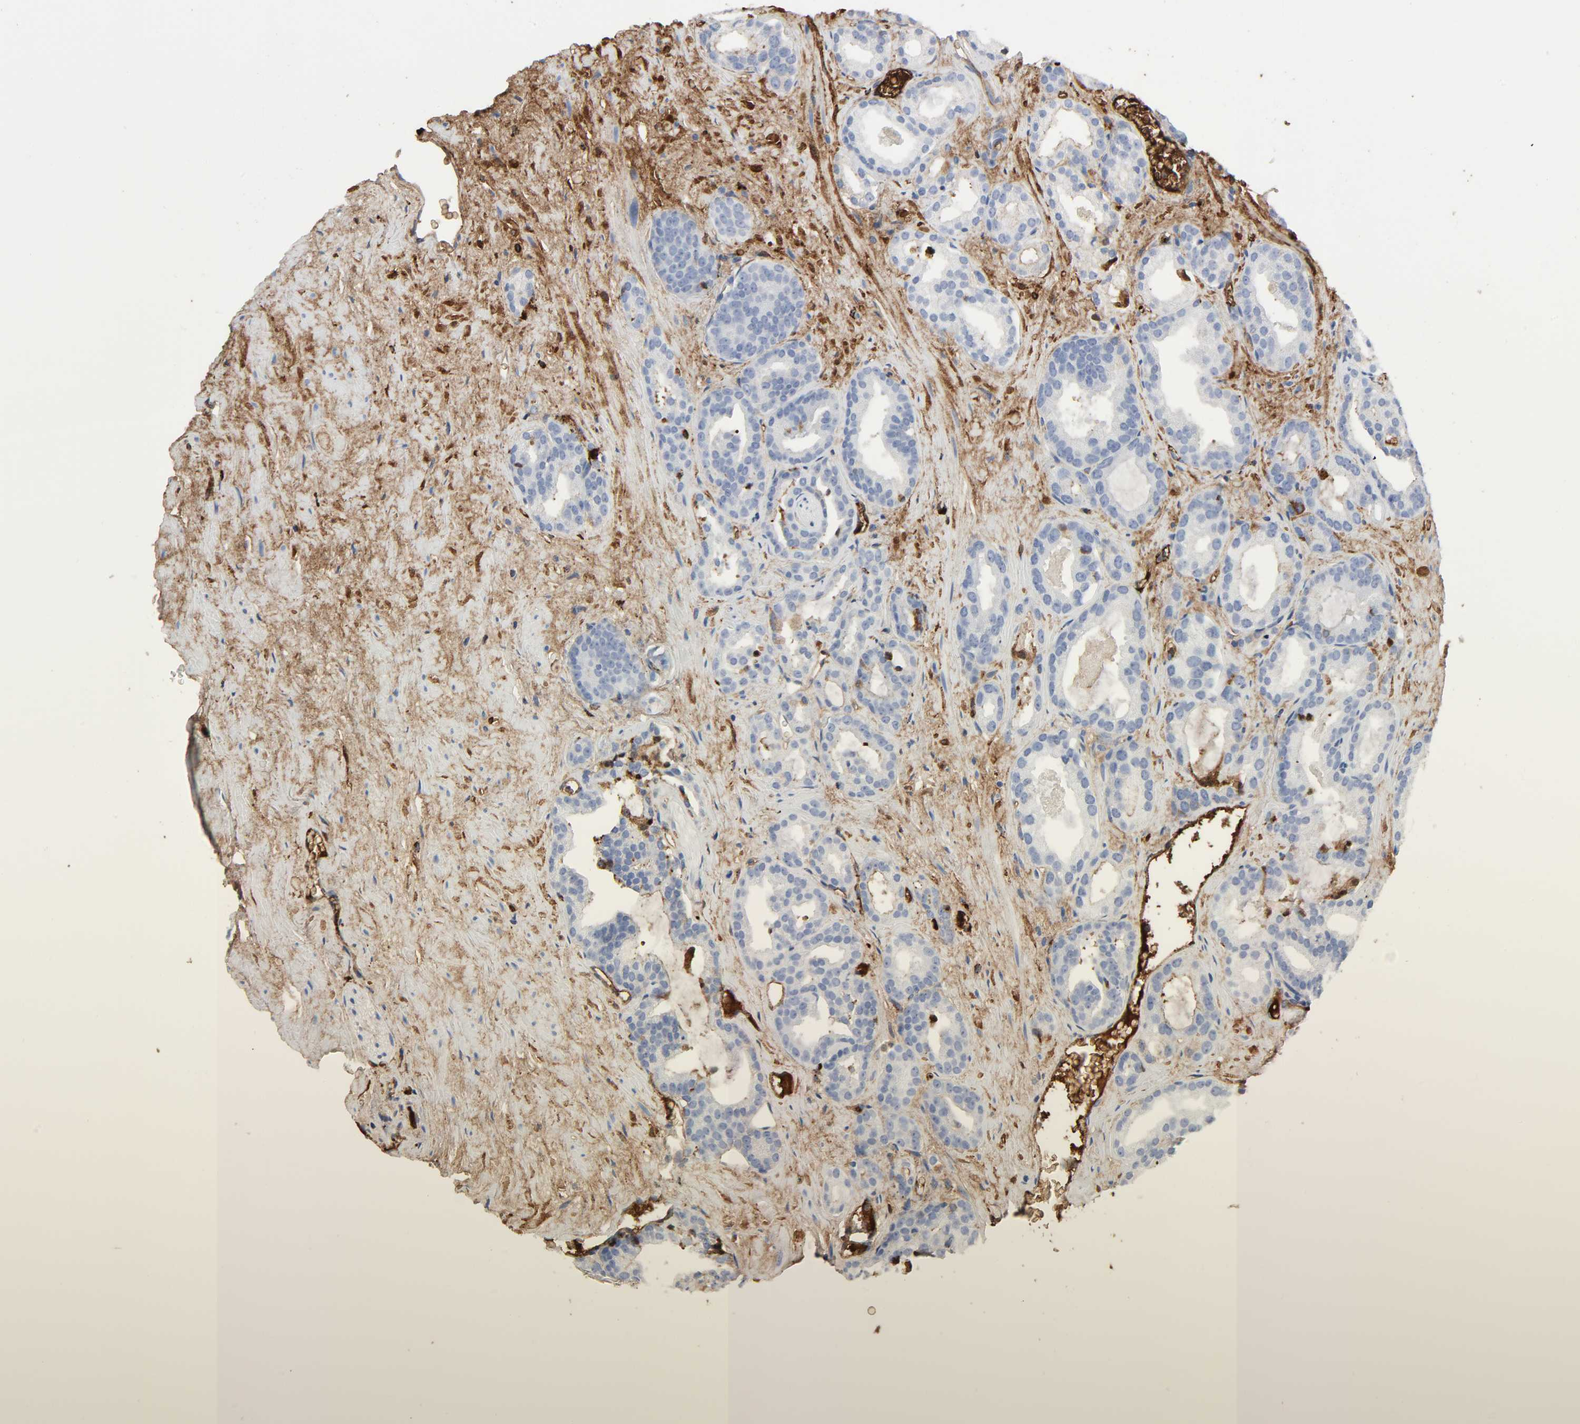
{"staining": {"intensity": "moderate", "quantity": "25%-75%", "location": "cytoplasmic/membranous"}, "tissue": "prostate cancer", "cell_type": "Tumor cells", "image_type": "cancer", "snomed": [{"axis": "morphology", "description": "Adenocarcinoma, Low grade"}, {"axis": "topography", "description": "Prostate"}], "caption": "Immunohistochemistry of prostate cancer (adenocarcinoma (low-grade)) displays medium levels of moderate cytoplasmic/membranous positivity in about 25%-75% of tumor cells.", "gene": "C3", "patient": {"sex": "male", "age": 63}}